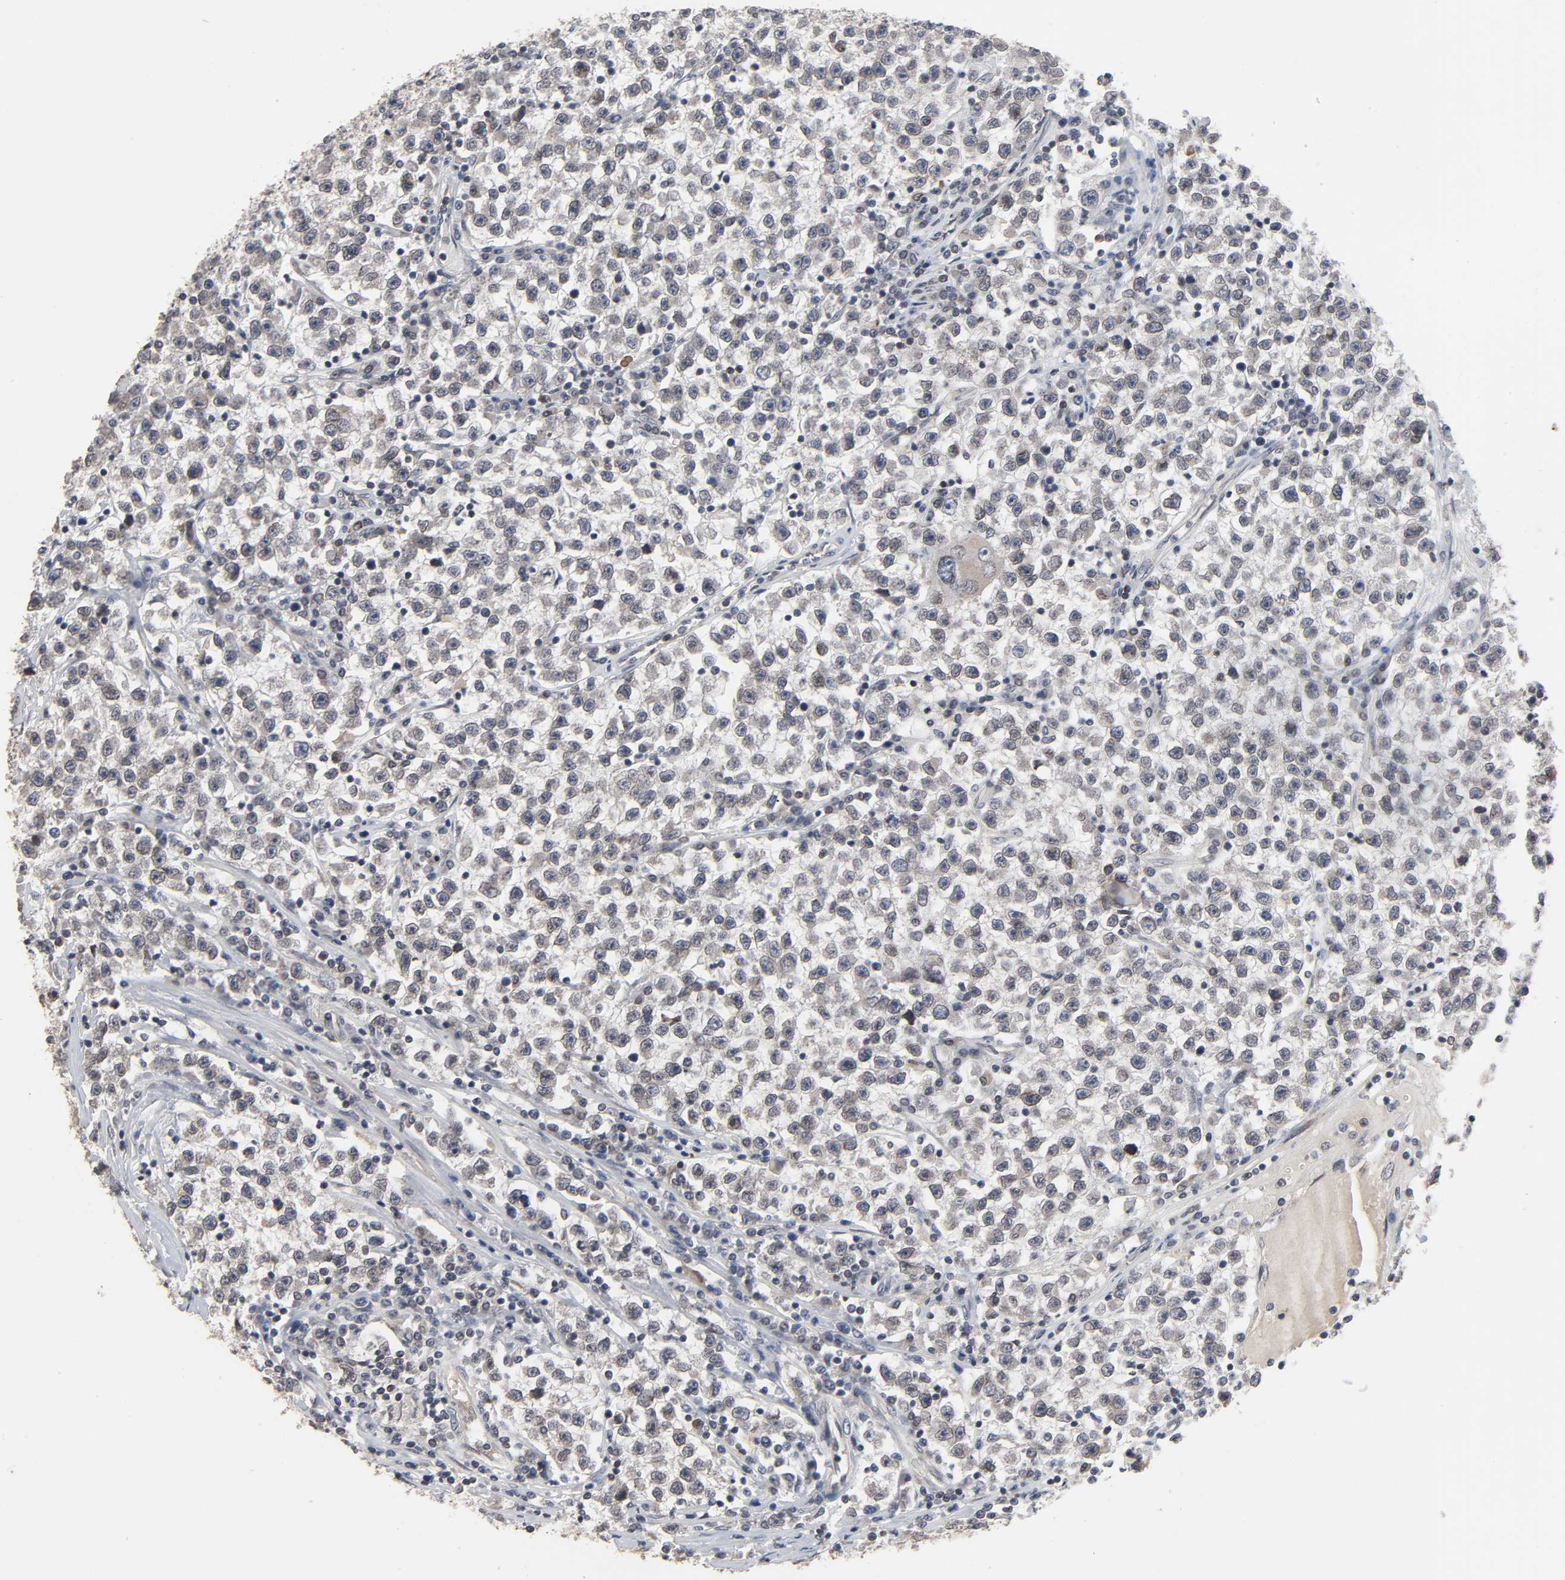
{"staining": {"intensity": "weak", "quantity": "25%-75%", "location": "cytoplasmic/membranous"}, "tissue": "testis cancer", "cell_type": "Tumor cells", "image_type": "cancer", "snomed": [{"axis": "morphology", "description": "Seminoma, NOS"}, {"axis": "topography", "description": "Testis"}], "caption": "A brown stain highlights weak cytoplasmic/membranous staining of a protein in human testis cancer (seminoma) tumor cells.", "gene": "CCDC175", "patient": {"sex": "male", "age": 22}}